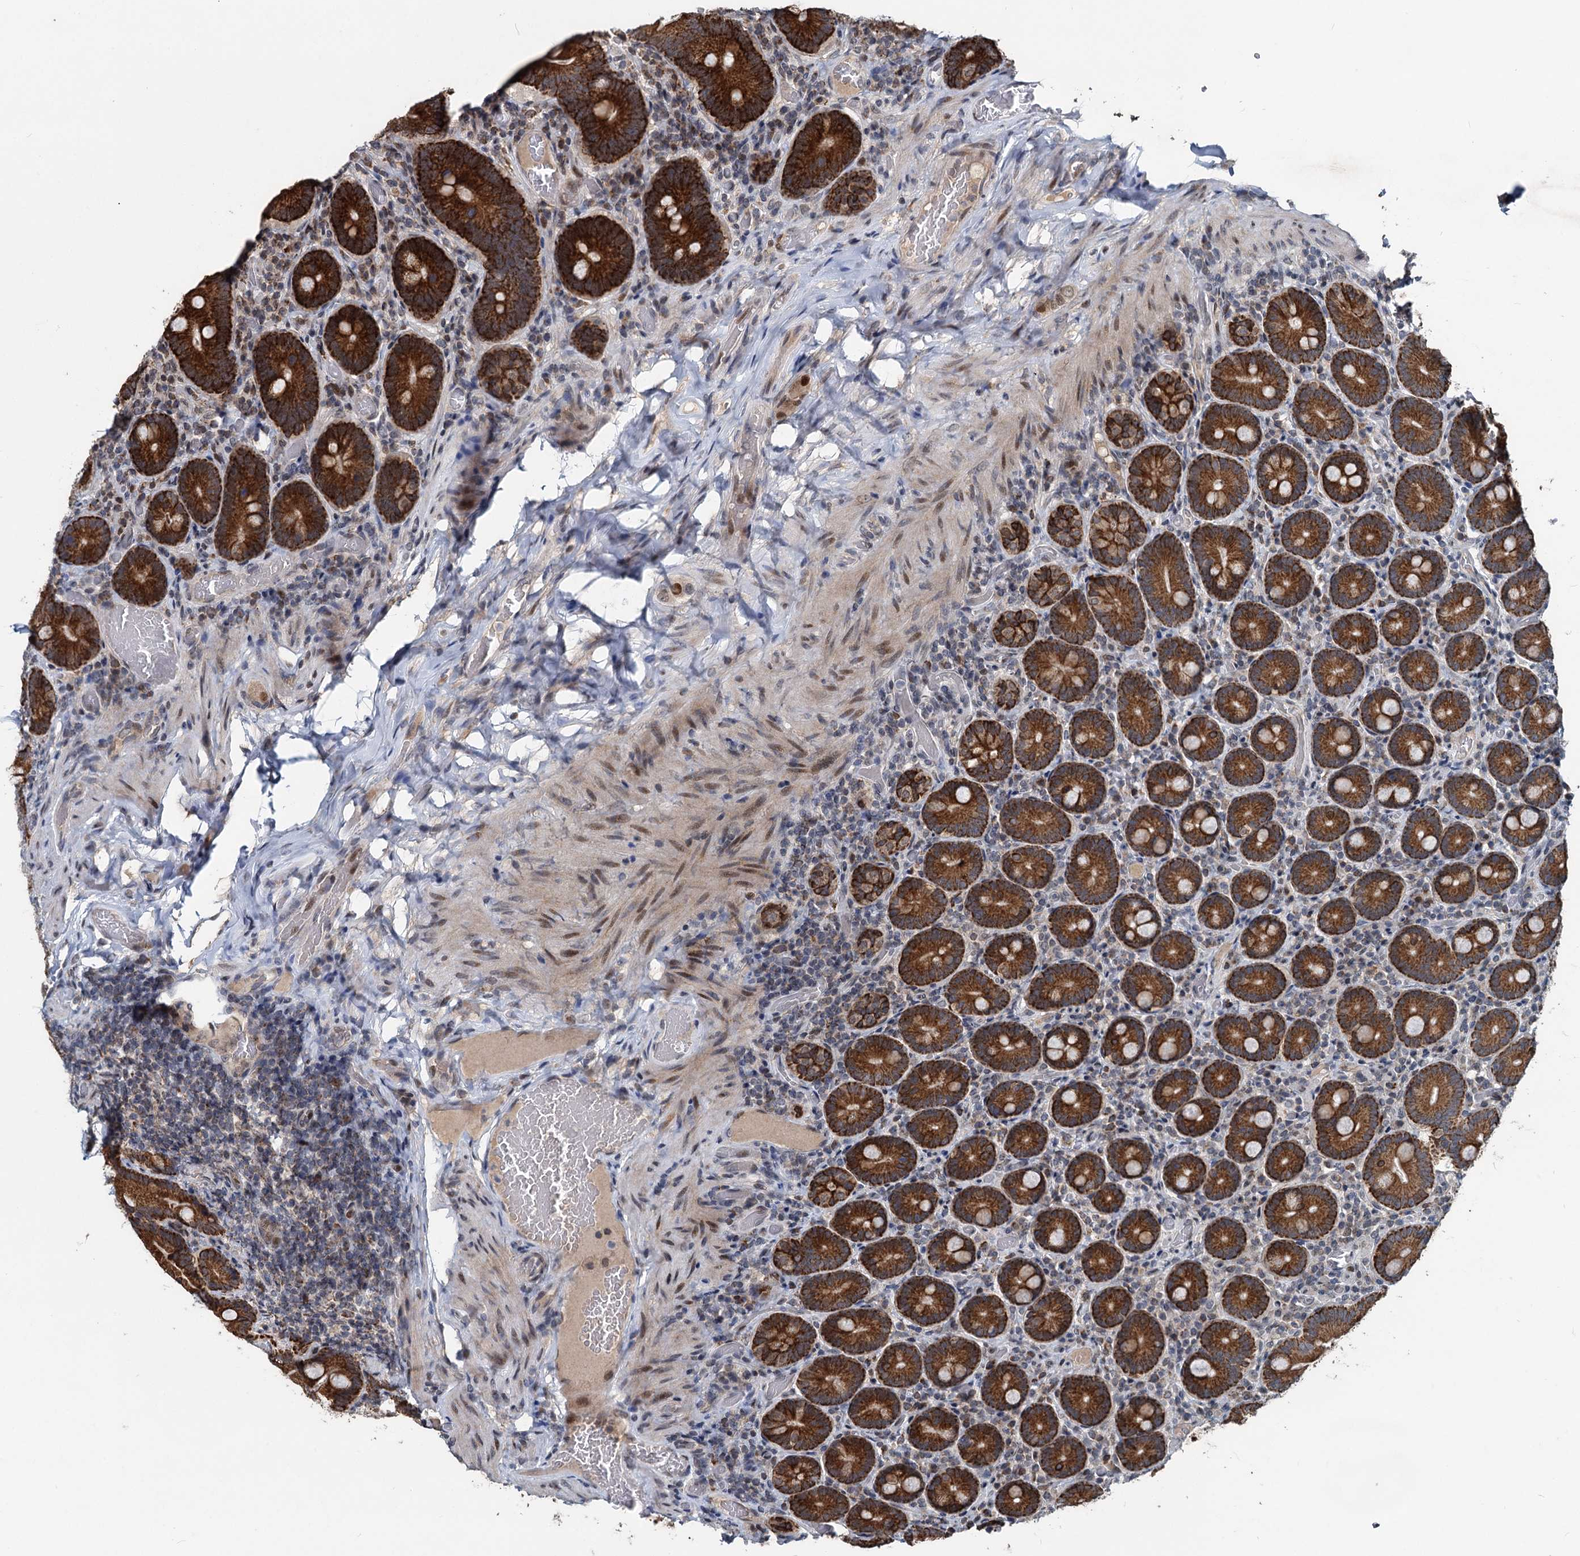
{"staining": {"intensity": "strong", "quantity": ">75%", "location": "cytoplasmic/membranous"}, "tissue": "duodenum", "cell_type": "Glandular cells", "image_type": "normal", "snomed": [{"axis": "morphology", "description": "Normal tissue, NOS"}, {"axis": "topography", "description": "Duodenum"}], "caption": "Immunohistochemistry staining of unremarkable duodenum, which exhibits high levels of strong cytoplasmic/membranous expression in approximately >75% of glandular cells indicating strong cytoplasmic/membranous protein positivity. The staining was performed using DAB (brown) for protein detection and nuclei were counterstained in hematoxylin (blue).", "gene": "RITA1", "patient": {"sex": "female", "age": 62}}